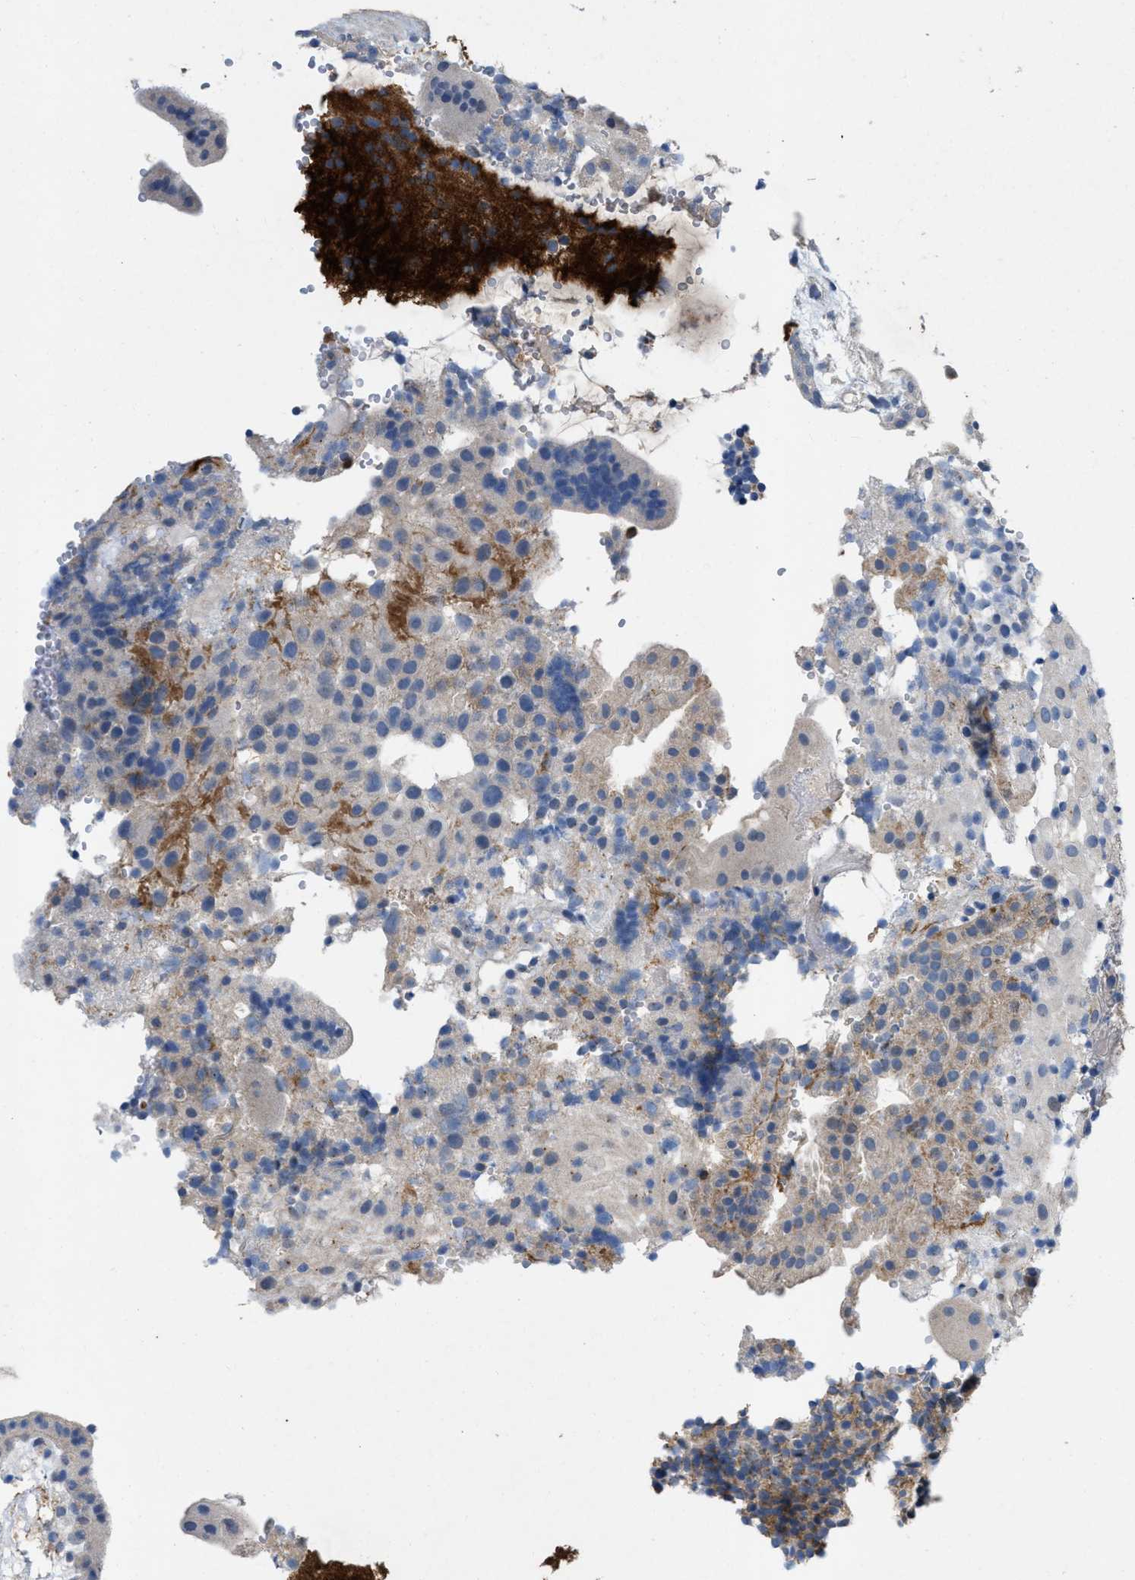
{"staining": {"intensity": "weak", "quantity": "<25%", "location": "cytoplasmic/membranous"}, "tissue": "placenta", "cell_type": "Decidual cells", "image_type": "normal", "snomed": [{"axis": "morphology", "description": "Normal tissue, NOS"}, {"axis": "topography", "description": "Placenta"}], "caption": "A histopathology image of human placenta is negative for staining in decidual cells. (DAB (3,3'-diaminobenzidine) immunohistochemistry (IHC), high magnification).", "gene": "PLPPR5", "patient": {"sex": "female", "age": 18}}